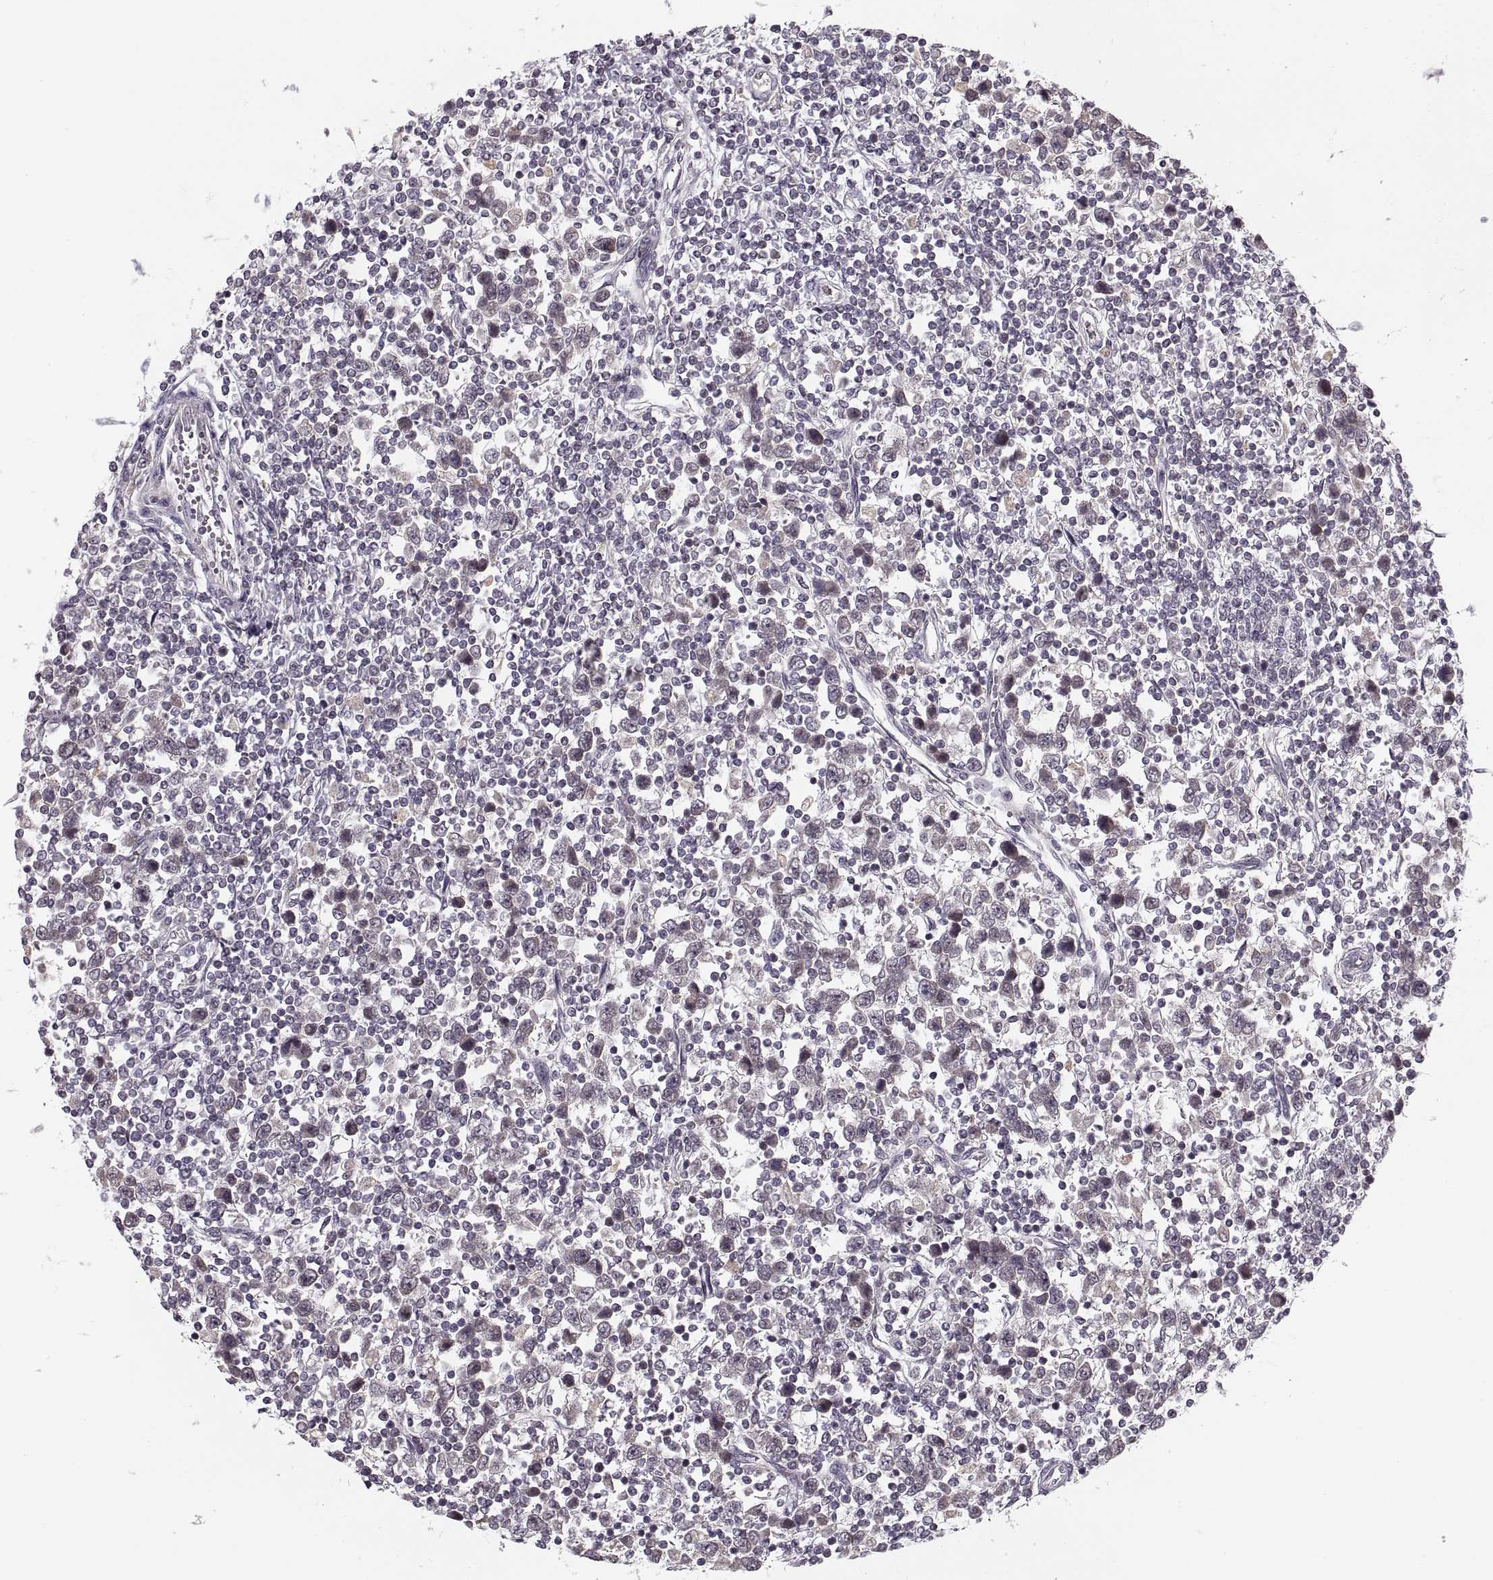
{"staining": {"intensity": "negative", "quantity": "none", "location": "none"}, "tissue": "testis cancer", "cell_type": "Tumor cells", "image_type": "cancer", "snomed": [{"axis": "morphology", "description": "Normal tissue, NOS"}, {"axis": "morphology", "description": "Seminoma, NOS"}, {"axis": "topography", "description": "Testis"}, {"axis": "topography", "description": "Epididymis"}], "caption": "An image of human testis seminoma is negative for staining in tumor cells. (DAB IHC visualized using brightfield microscopy, high magnification).", "gene": "ASIC3", "patient": {"sex": "male", "age": 34}}